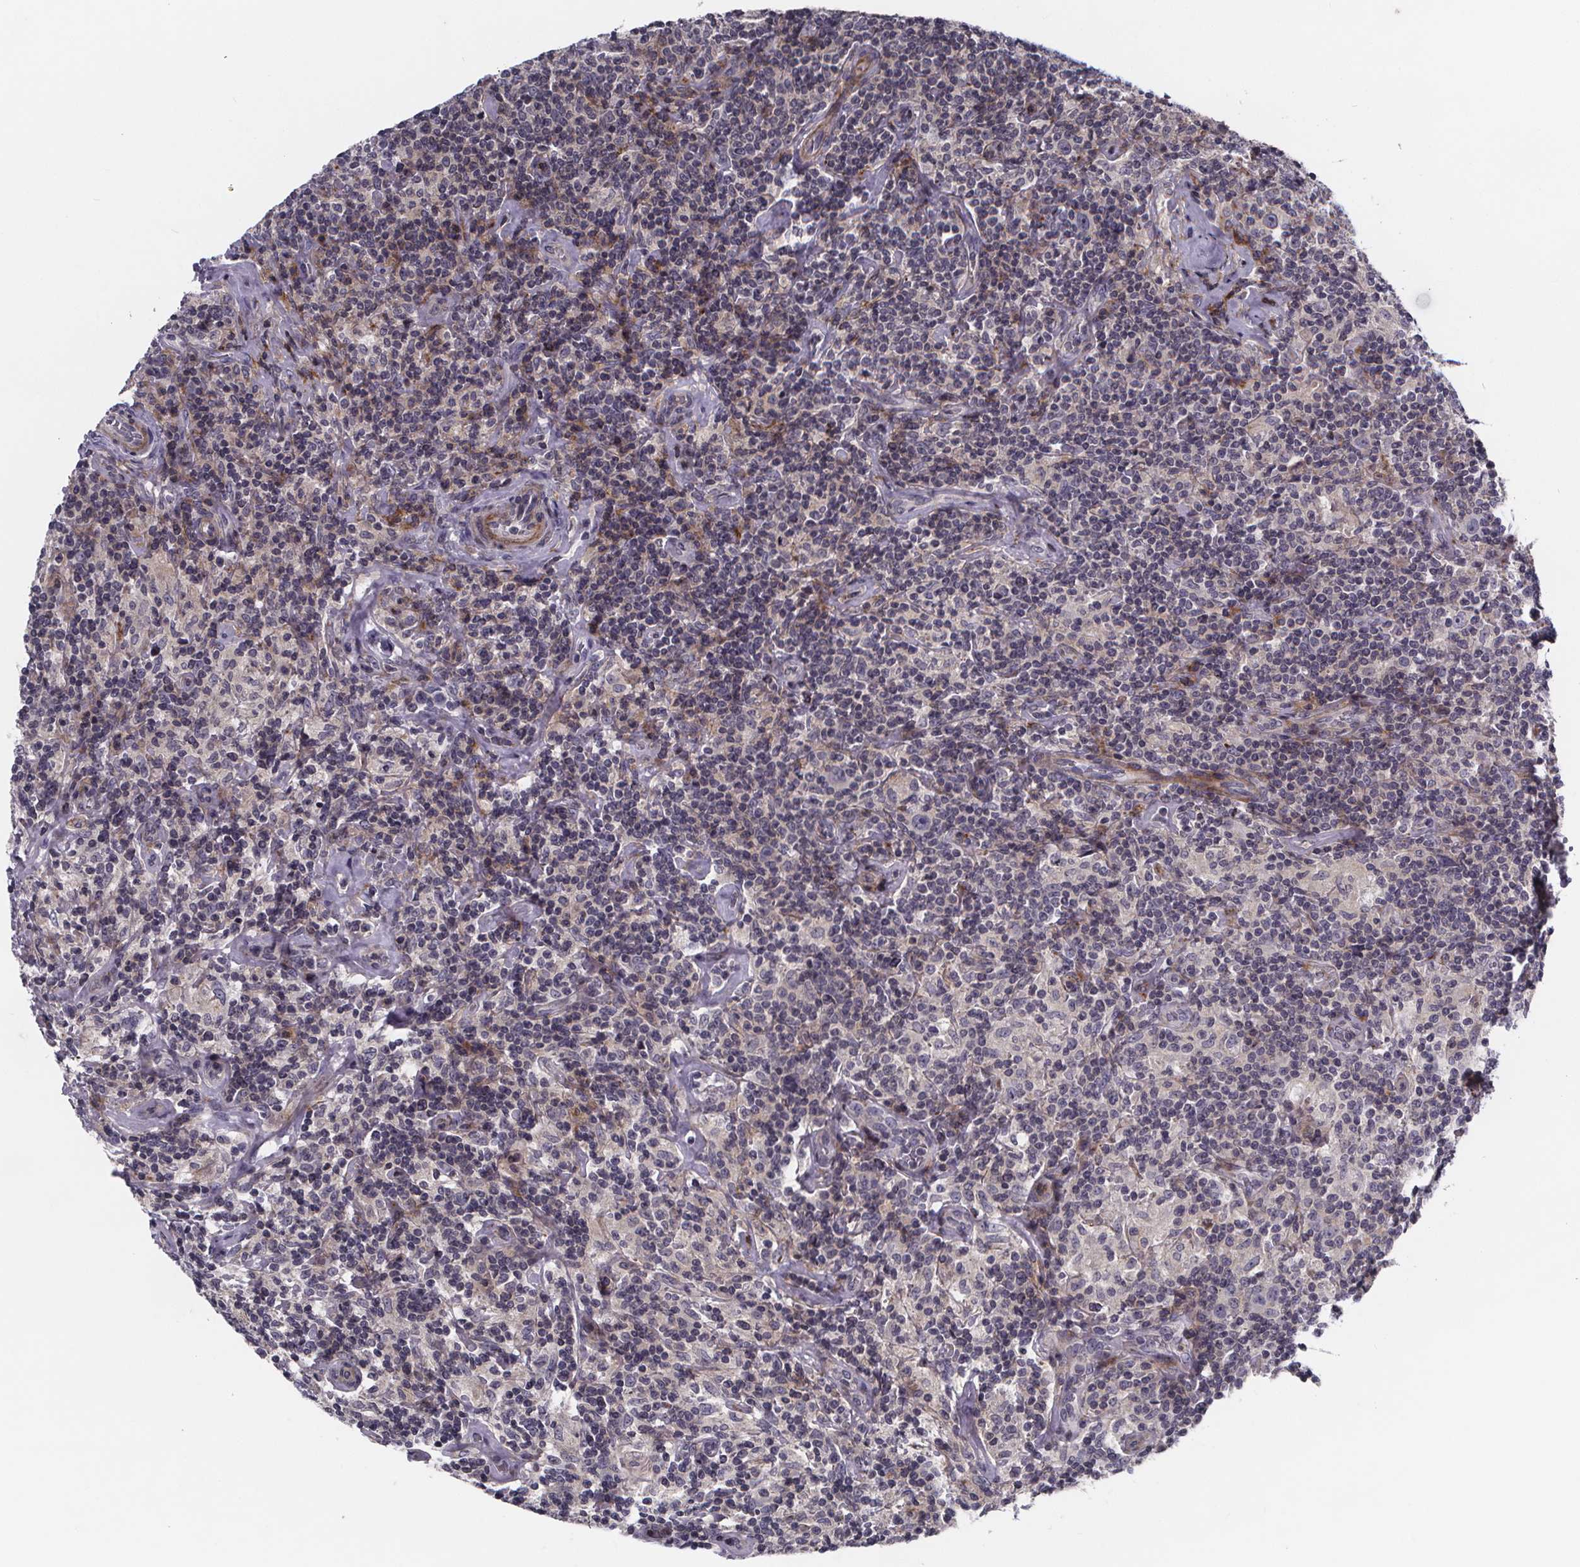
{"staining": {"intensity": "negative", "quantity": "none", "location": "none"}, "tissue": "lymphoma", "cell_type": "Tumor cells", "image_type": "cancer", "snomed": [{"axis": "morphology", "description": "Hodgkin's disease, NOS"}, {"axis": "topography", "description": "Lymph node"}], "caption": "IHC image of neoplastic tissue: human lymphoma stained with DAB reveals no significant protein expression in tumor cells. Brightfield microscopy of IHC stained with DAB (brown) and hematoxylin (blue), captured at high magnification.", "gene": "FBXW2", "patient": {"sex": "male", "age": 70}}